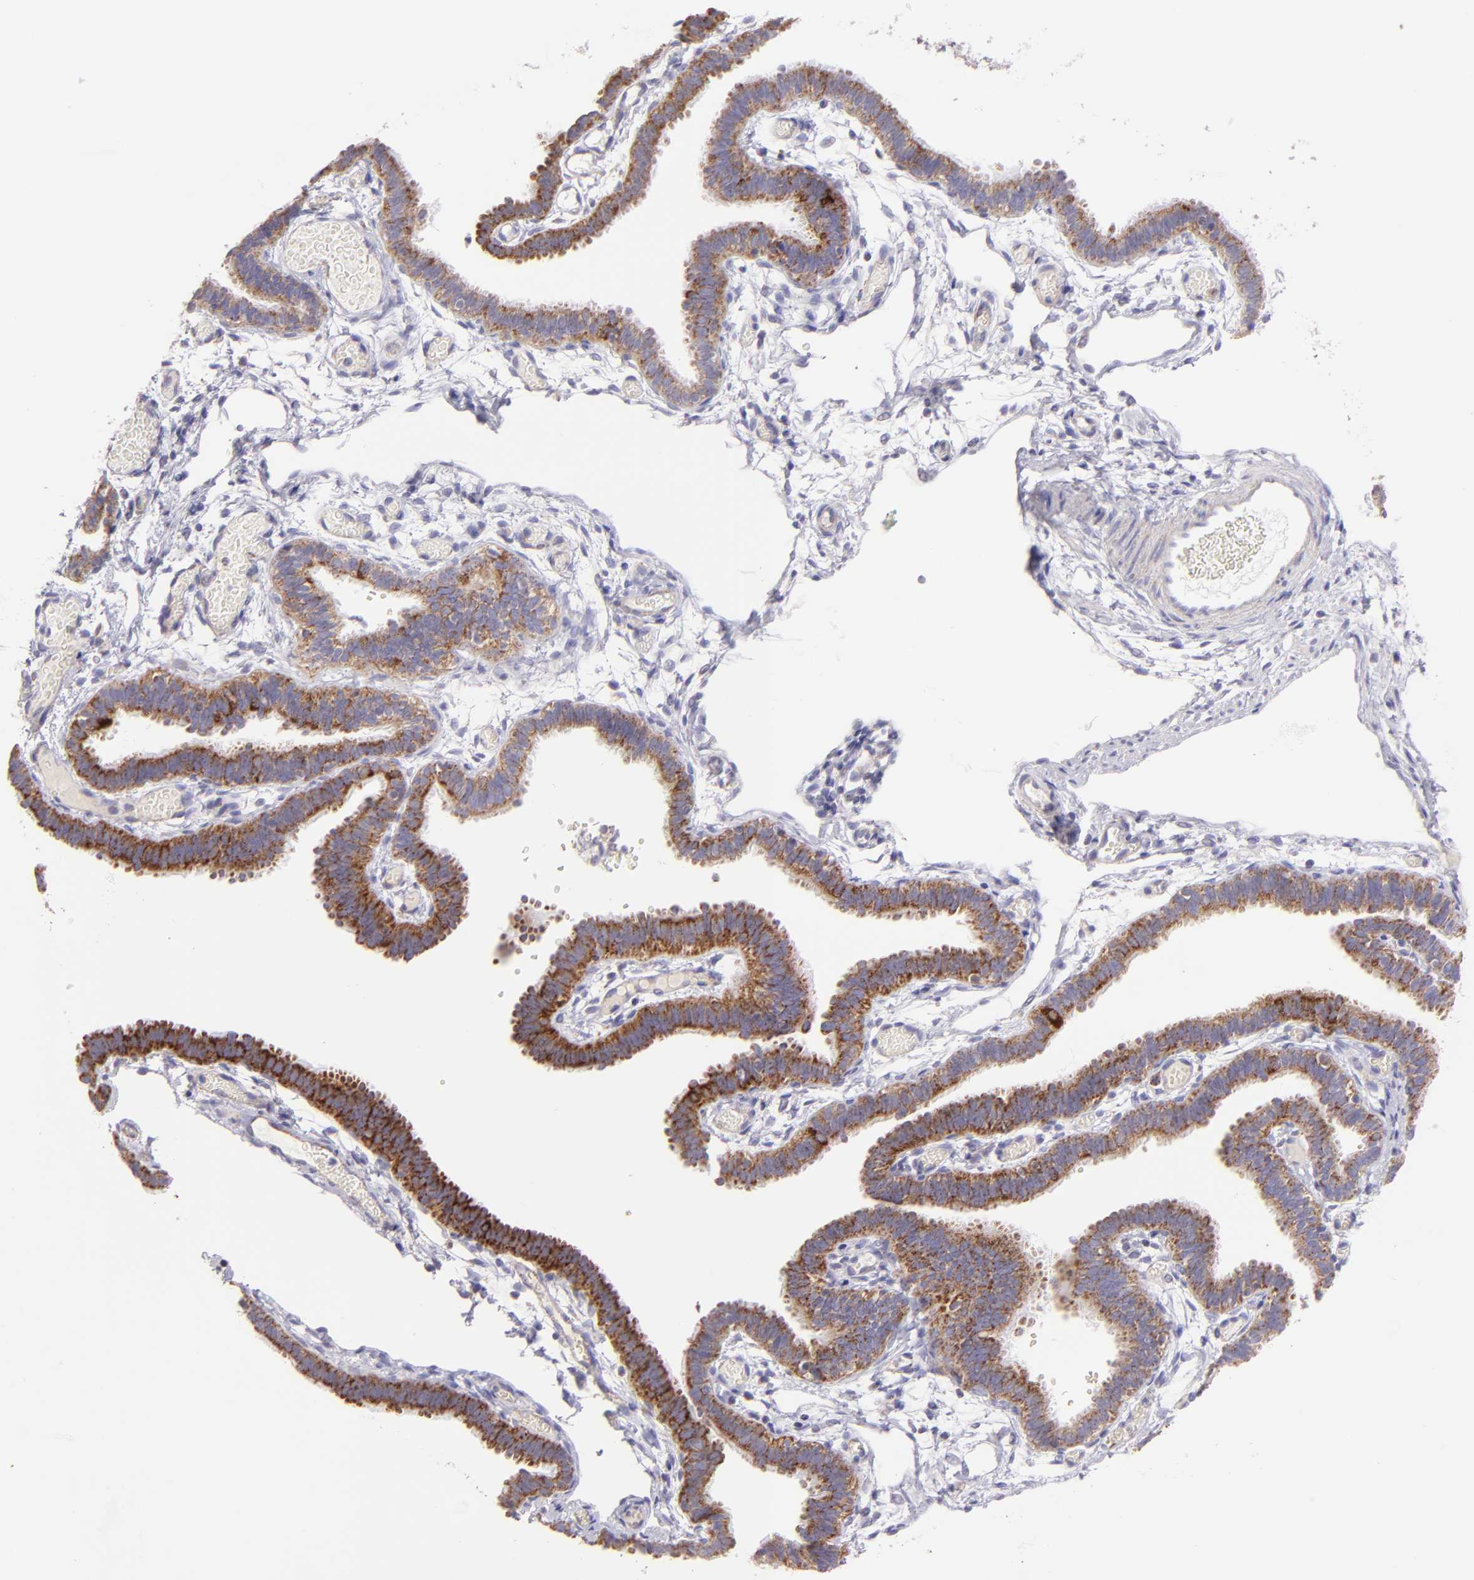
{"staining": {"intensity": "strong", "quantity": ">75%", "location": "cytoplasmic/membranous"}, "tissue": "fallopian tube", "cell_type": "Glandular cells", "image_type": "normal", "snomed": [{"axis": "morphology", "description": "Normal tissue, NOS"}, {"axis": "topography", "description": "Fallopian tube"}], "caption": "Approximately >75% of glandular cells in unremarkable human fallopian tube reveal strong cytoplasmic/membranous protein staining as visualized by brown immunohistochemical staining.", "gene": "HSPD1", "patient": {"sex": "female", "age": 29}}